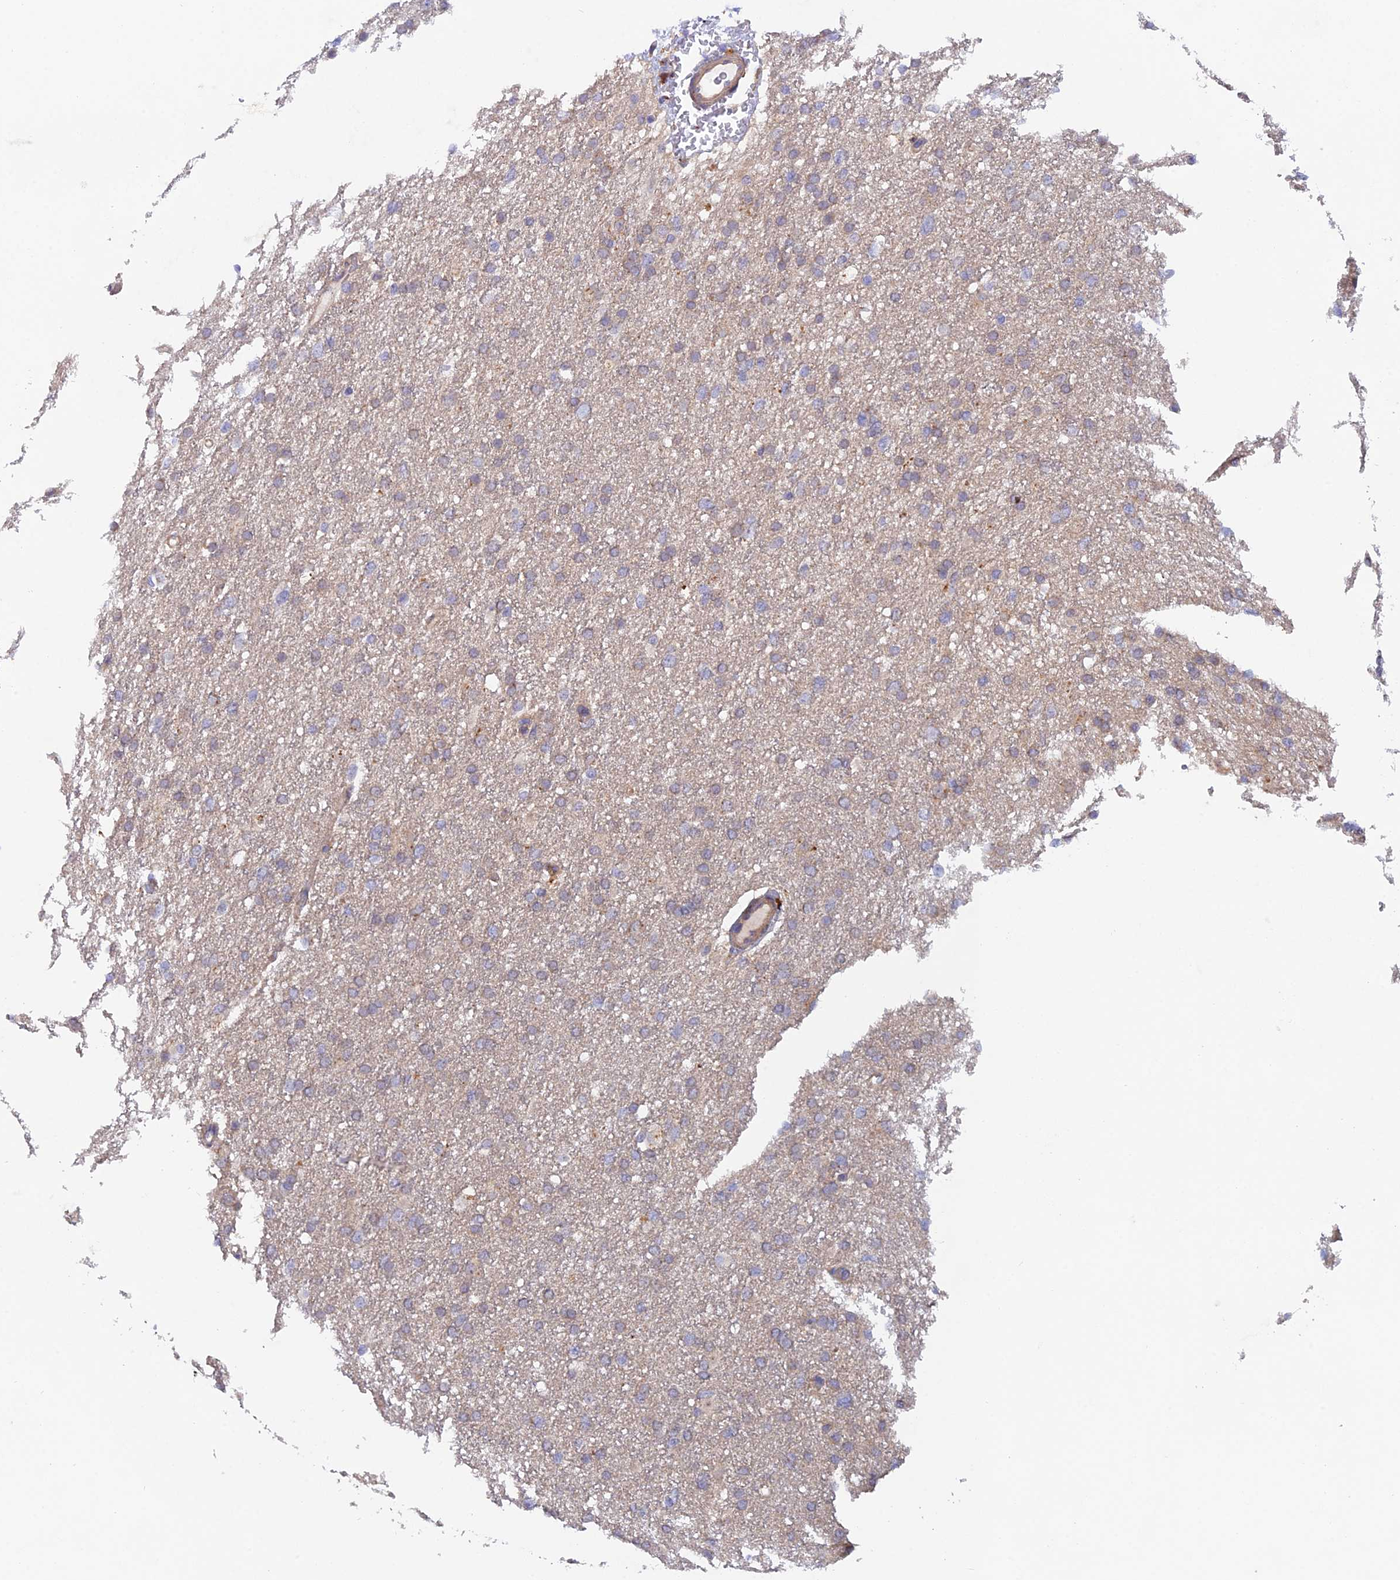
{"staining": {"intensity": "negative", "quantity": "none", "location": "none"}, "tissue": "glioma", "cell_type": "Tumor cells", "image_type": "cancer", "snomed": [{"axis": "morphology", "description": "Glioma, malignant, High grade"}, {"axis": "topography", "description": "Cerebral cortex"}], "caption": "A high-resolution micrograph shows immunohistochemistry staining of glioma, which shows no significant expression in tumor cells.", "gene": "FZR1", "patient": {"sex": "female", "age": 36}}